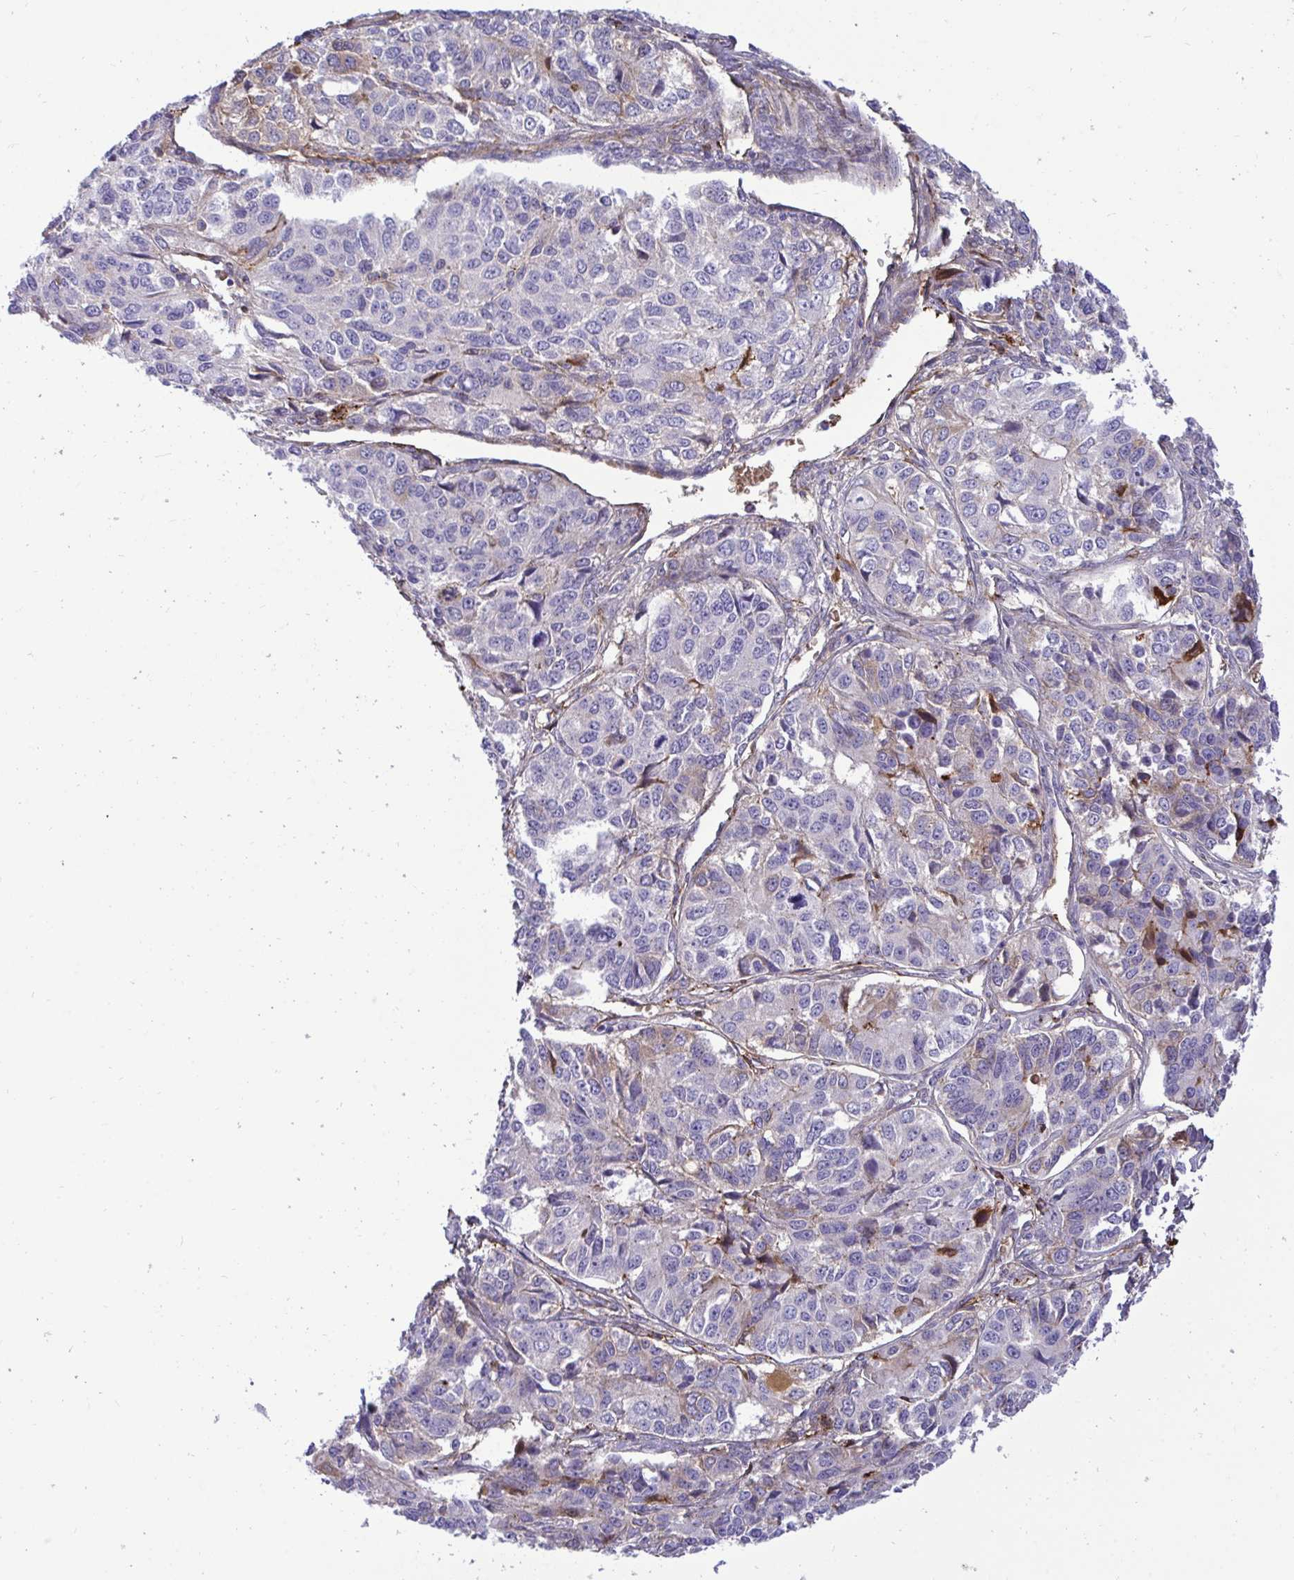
{"staining": {"intensity": "moderate", "quantity": "<25%", "location": "cytoplasmic/membranous"}, "tissue": "ovarian cancer", "cell_type": "Tumor cells", "image_type": "cancer", "snomed": [{"axis": "morphology", "description": "Carcinoma, endometroid"}, {"axis": "topography", "description": "Ovary"}], "caption": "High-magnification brightfield microscopy of ovarian cancer (endometroid carcinoma) stained with DAB (brown) and counterstained with hematoxylin (blue). tumor cells exhibit moderate cytoplasmic/membranous staining is appreciated in approximately<25% of cells.", "gene": "F2", "patient": {"sex": "female", "age": 51}}